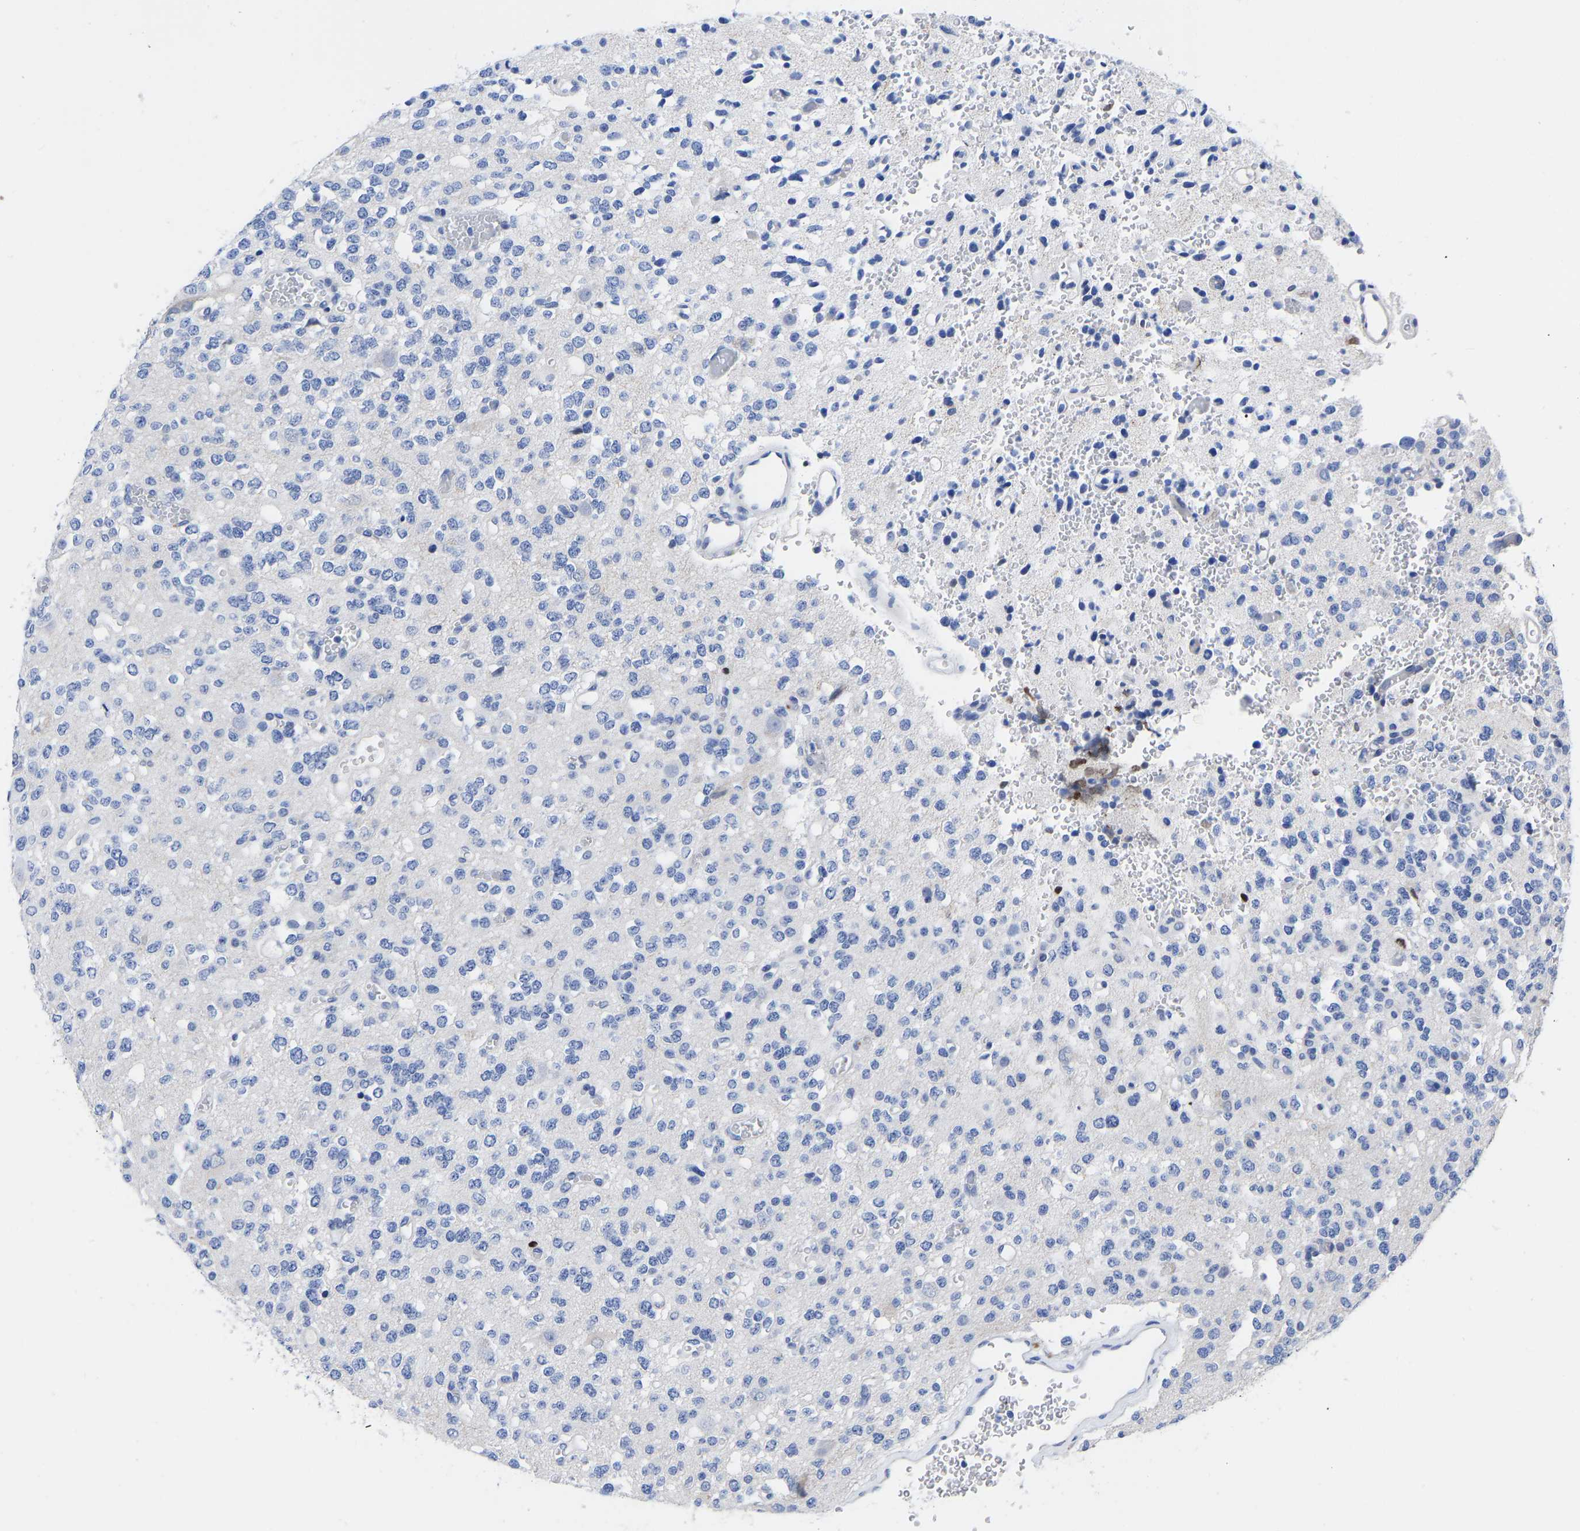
{"staining": {"intensity": "negative", "quantity": "none", "location": "none"}, "tissue": "glioma", "cell_type": "Tumor cells", "image_type": "cancer", "snomed": [{"axis": "morphology", "description": "Glioma, malignant, Low grade"}, {"axis": "topography", "description": "Brain"}], "caption": "Tumor cells show no significant protein positivity in malignant glioma (low-grade).", "gene": "GPA33", "patient": {"sex": "male", "age": 38}}